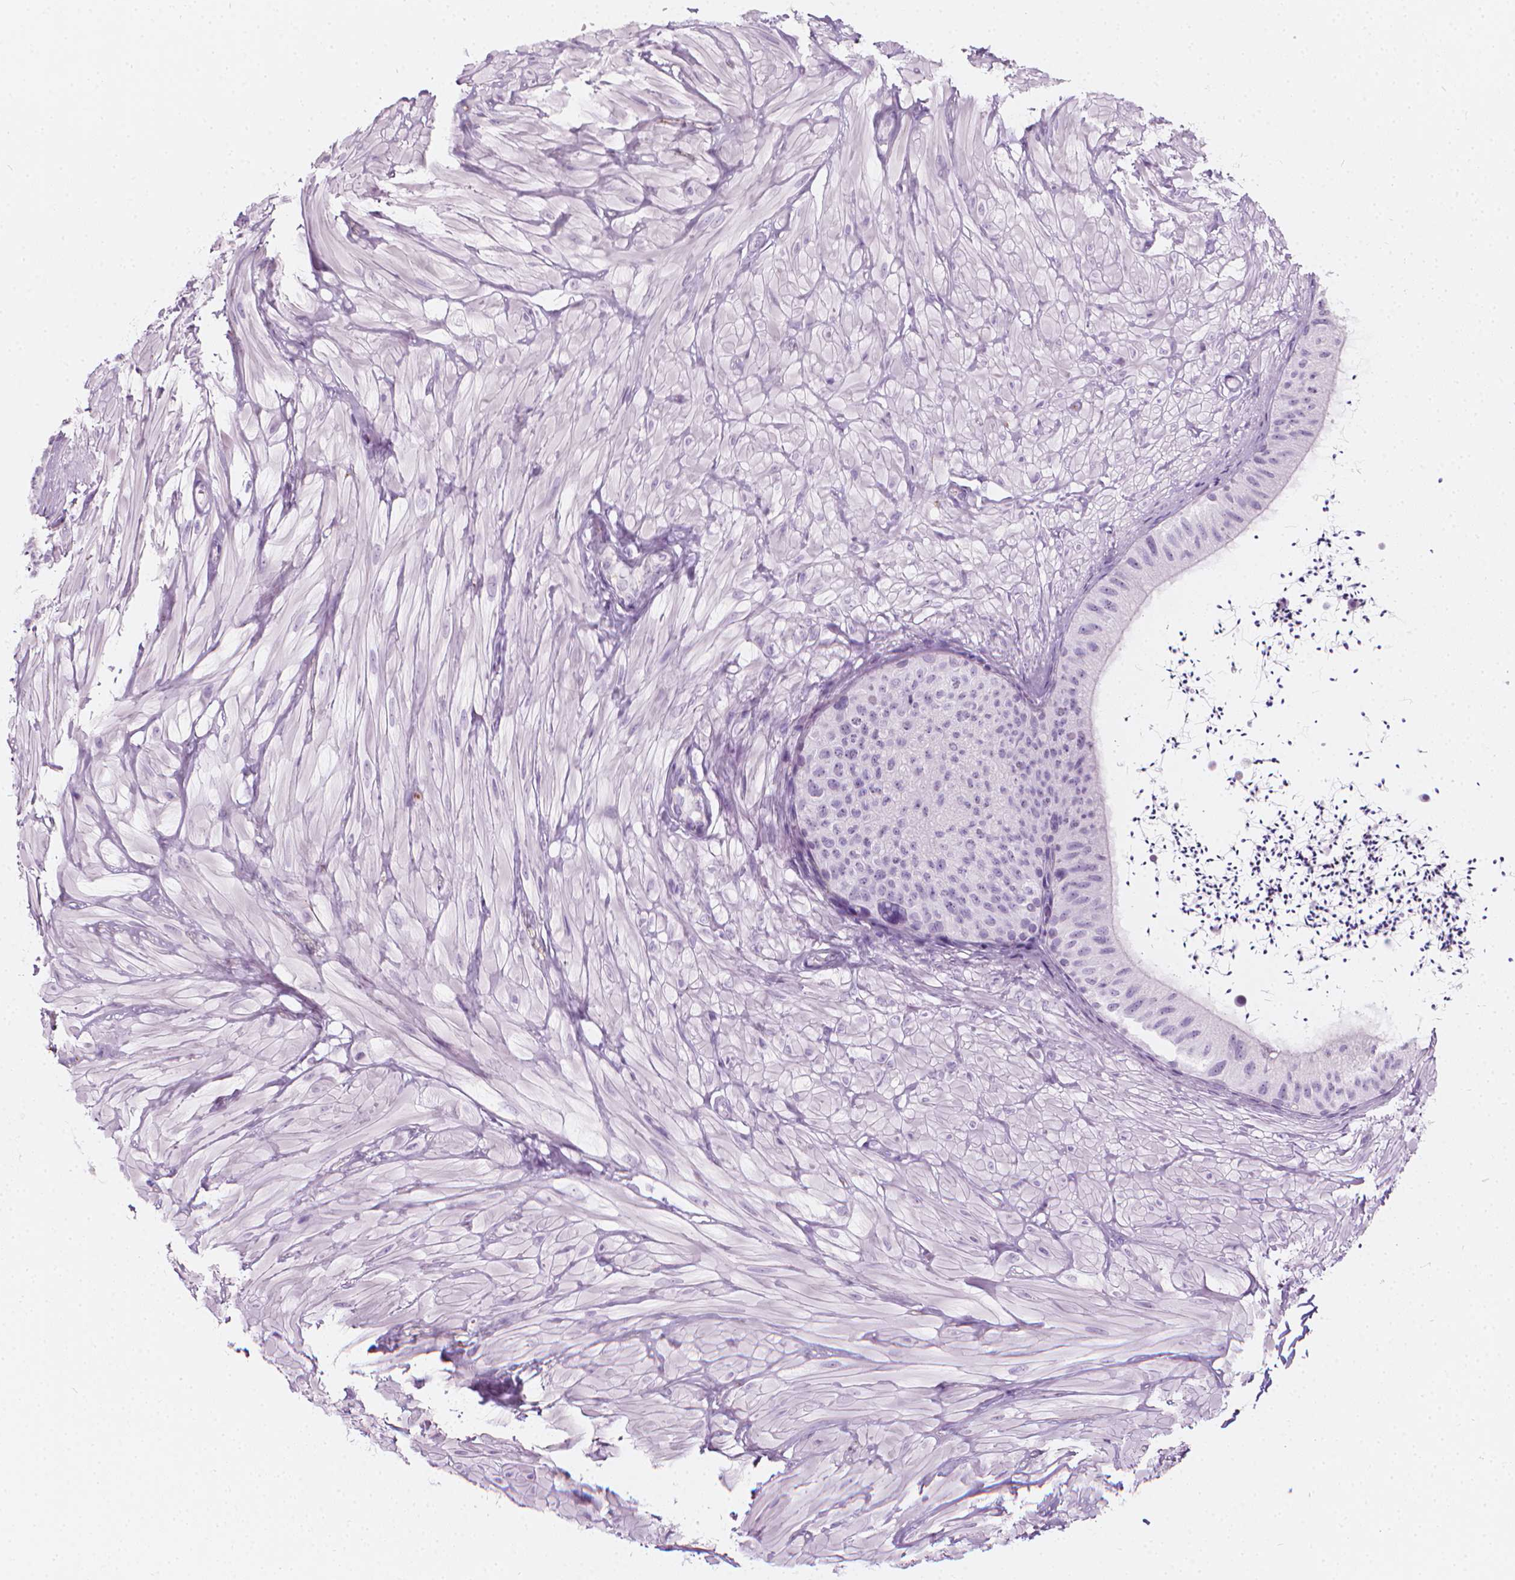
{"staining": {"intensity": "negative", "quantity": "none", "location": "none"}, "tissue": "epididymis", "cell_type": "Glandular cells", "image_type": "normal", "snomed": [{"axis": "morphology", "description": "Normal tissue, NOS"}, {"axis": "topography", "description": "Epididymis"}, {"axis": "topography", "description": "Peripheral nerve tissue"}], "caption": "This is an immunohistochemistry histopathology image of unremarkable epididymis. There is no staining in glandular cells.", "gene": "SCG3", "patient": {"sex": "male", "age": 32}}